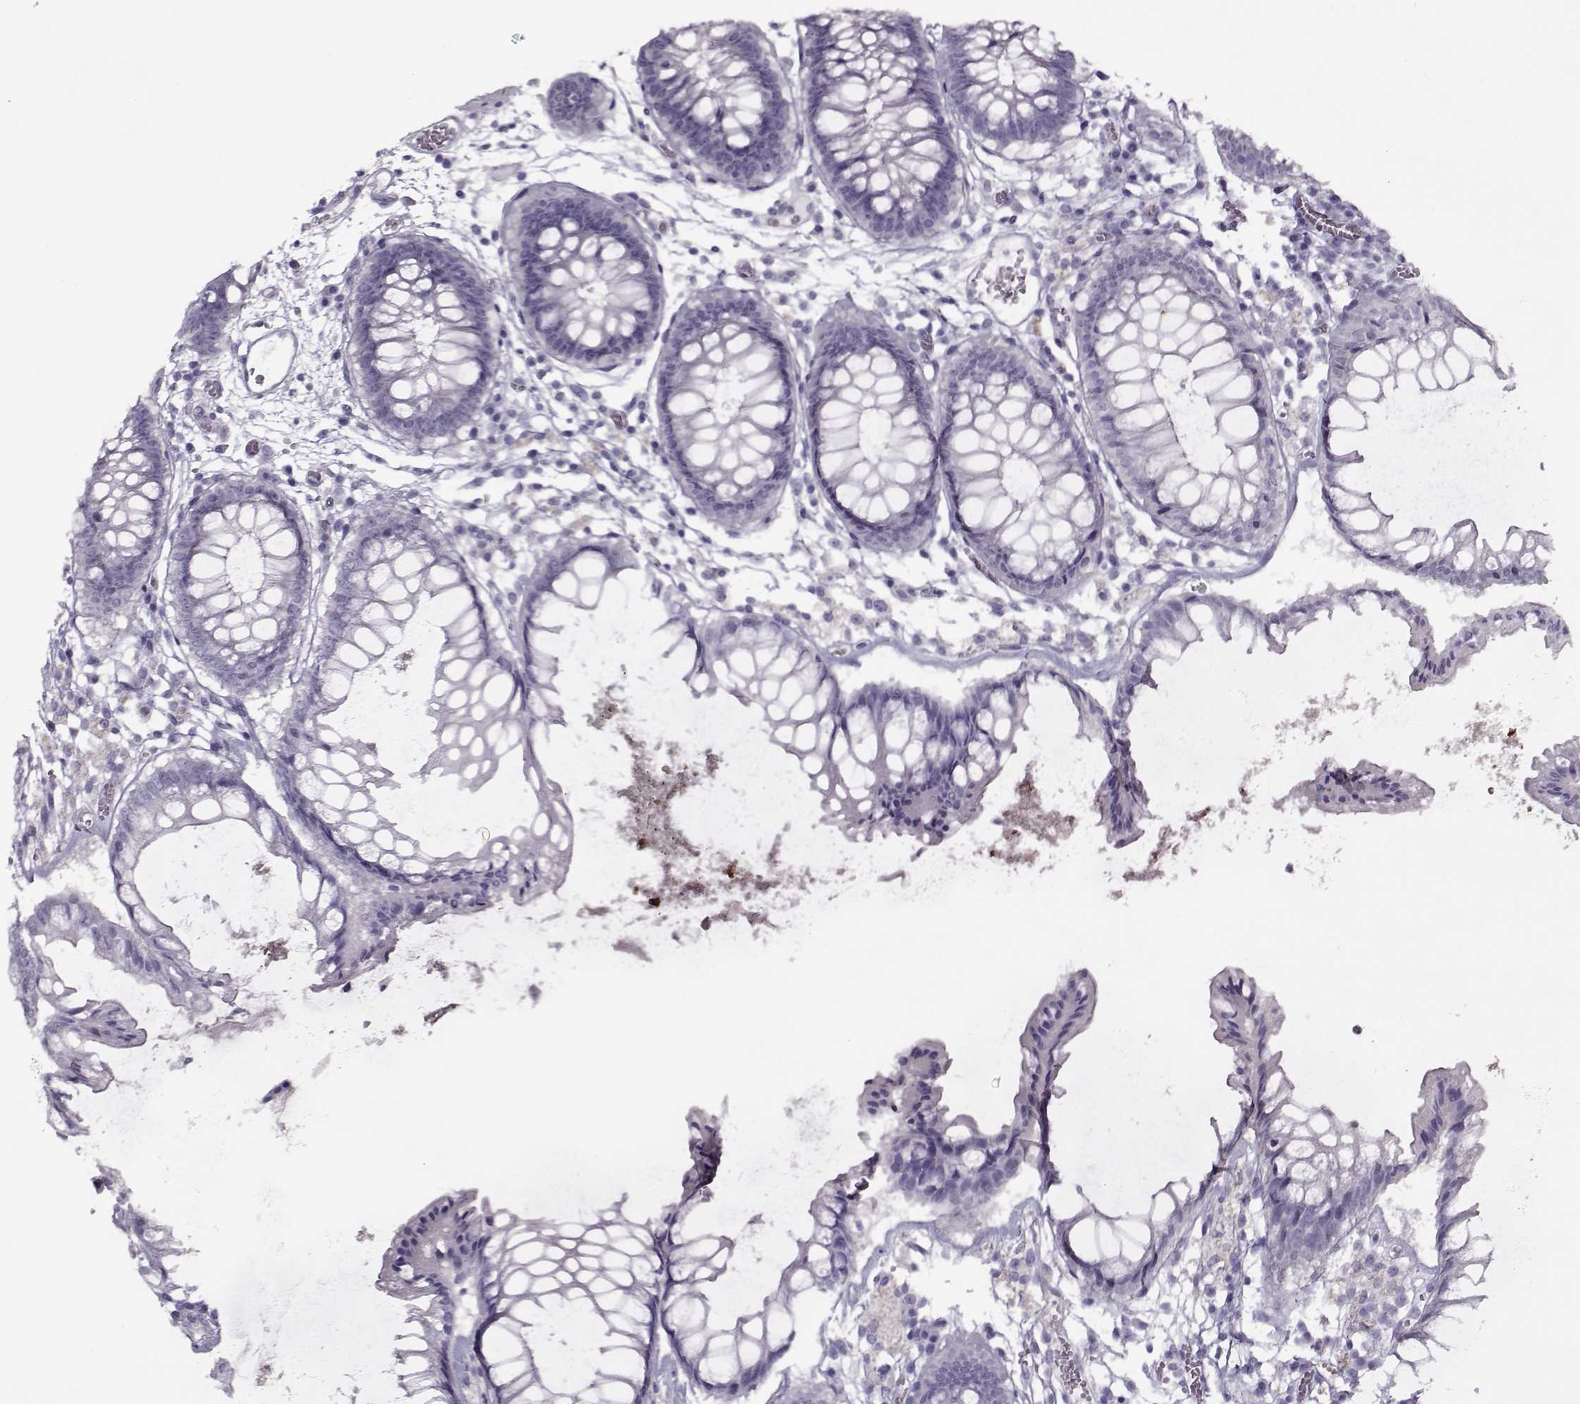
{"staining": {"intensity": "negative", "quantity": "none", "location": "none"}, "tissue": "colon", "cell_type": "Endothelial cells", "image_type": "normal", "snomed": [{"axis": "morphology", "description": "Normal tissue, NOS"}, {"axis": "morphology", "description": "Adenocarcinoma, NOS"}, {"axis": "topography", "description": "Colon"}], "caption": "Immunohistochemistry micrograph of unremarkable colon: colon stained with DAB (3,3'-diaminobenzidine) reveals no significant protein staining in endothelial cells.", "gene": "CIBAR1", "patient": {"sex": "male", "age": 65}}